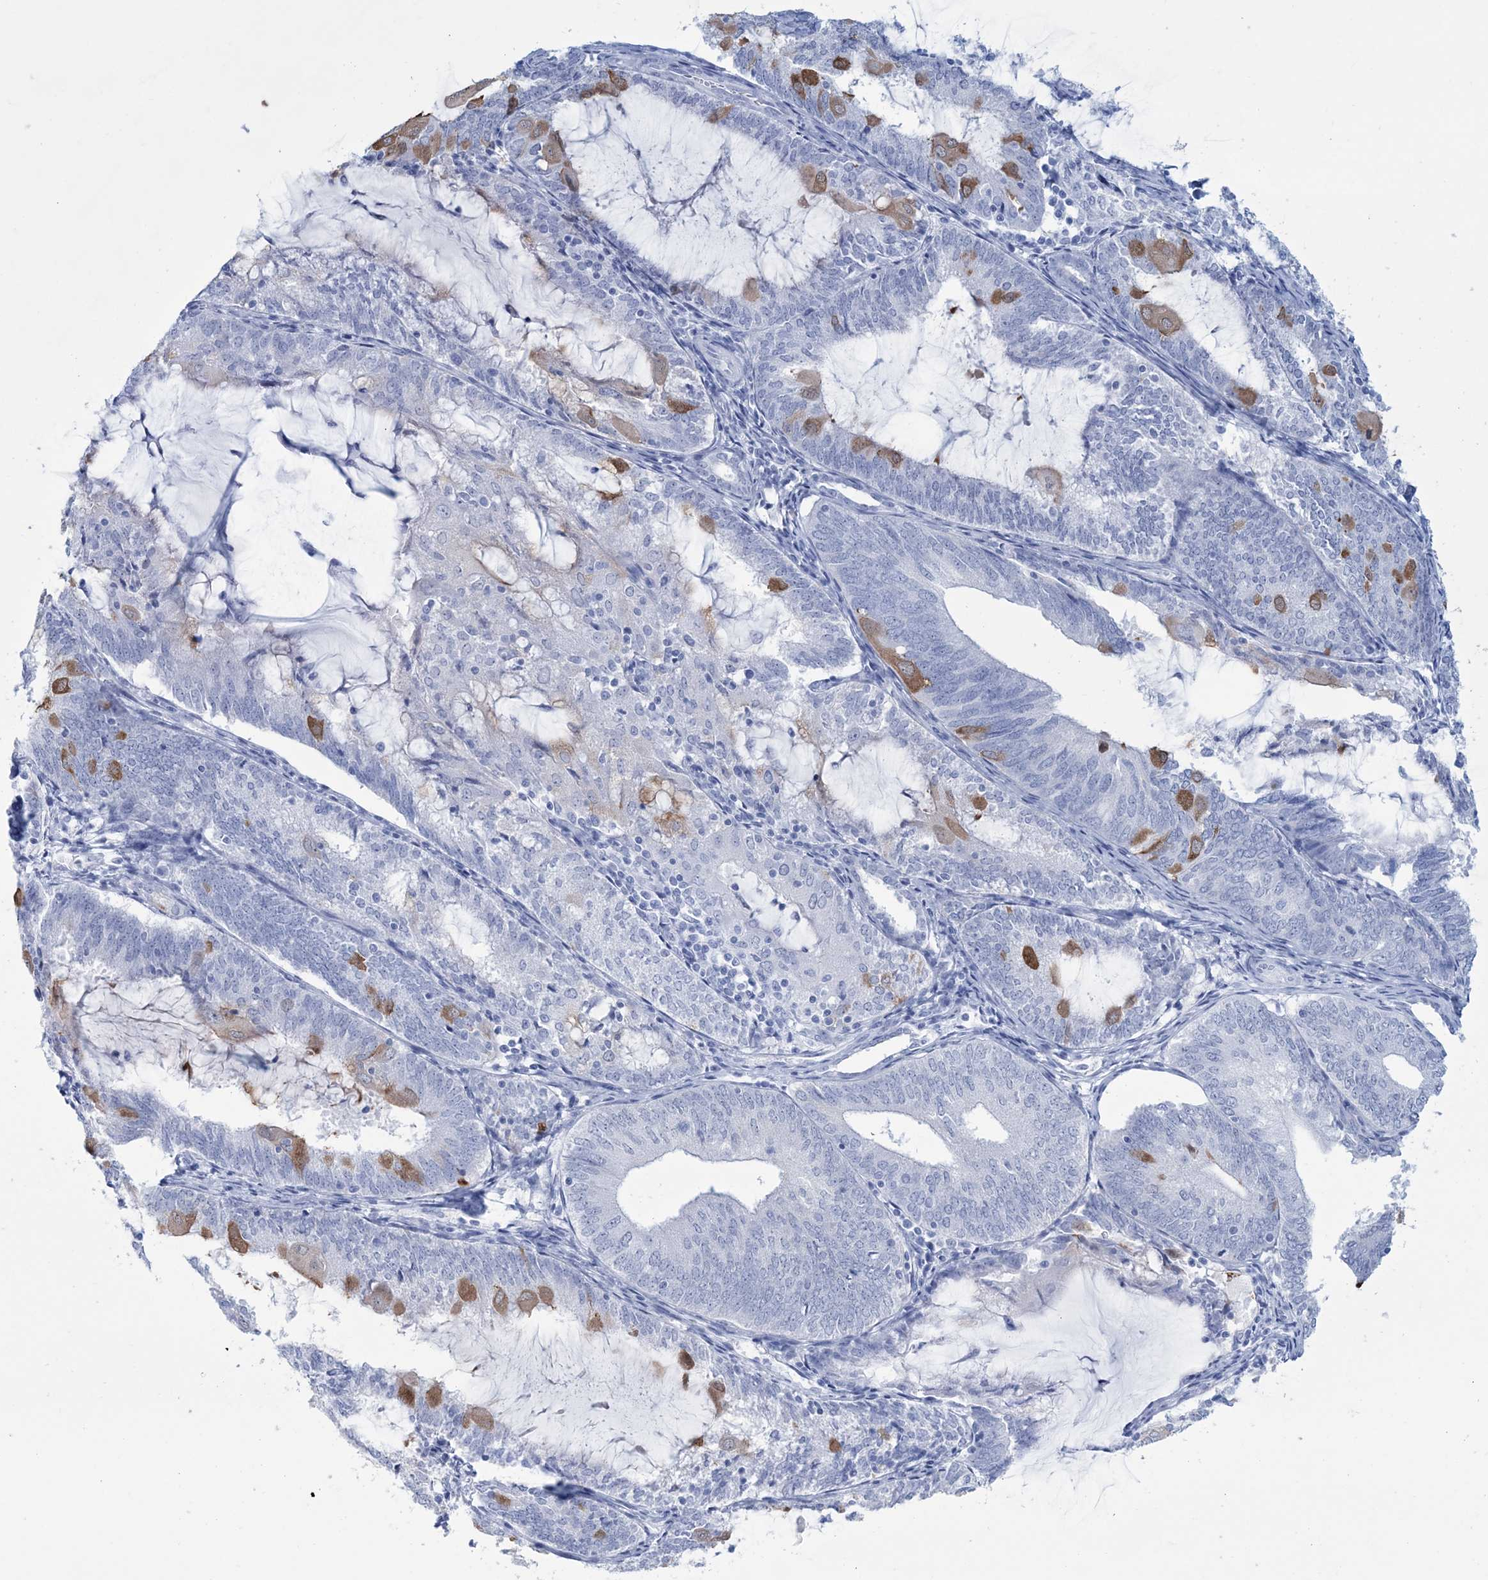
{"staining": {"intensity": "moderate", "quantity": "<25%", "location": "cytoplasmic/membranous"}, "tissue": "endometrial cancer", "cell_type": "Tumor cells", "image_type": "cancer", "snomed": [{"axis": "morphology", "description": "Adenocarcinoma, NOS"}, {"axis": "topography", "description": "Endometrium"}], "caption": "Protein staining of endometrial adenocarcinoma tissue demonstrates moderate cytoplasmic/membranous expression in about <25% of tumor cells. Using DAB (3,3'-diaminobenzidine) (brown) and hematoxylin (blue) stains, captured at high magnification using brightfield microscopy.", "gene": "DPCD", "patient": {"sex": "female", "age": 81}}